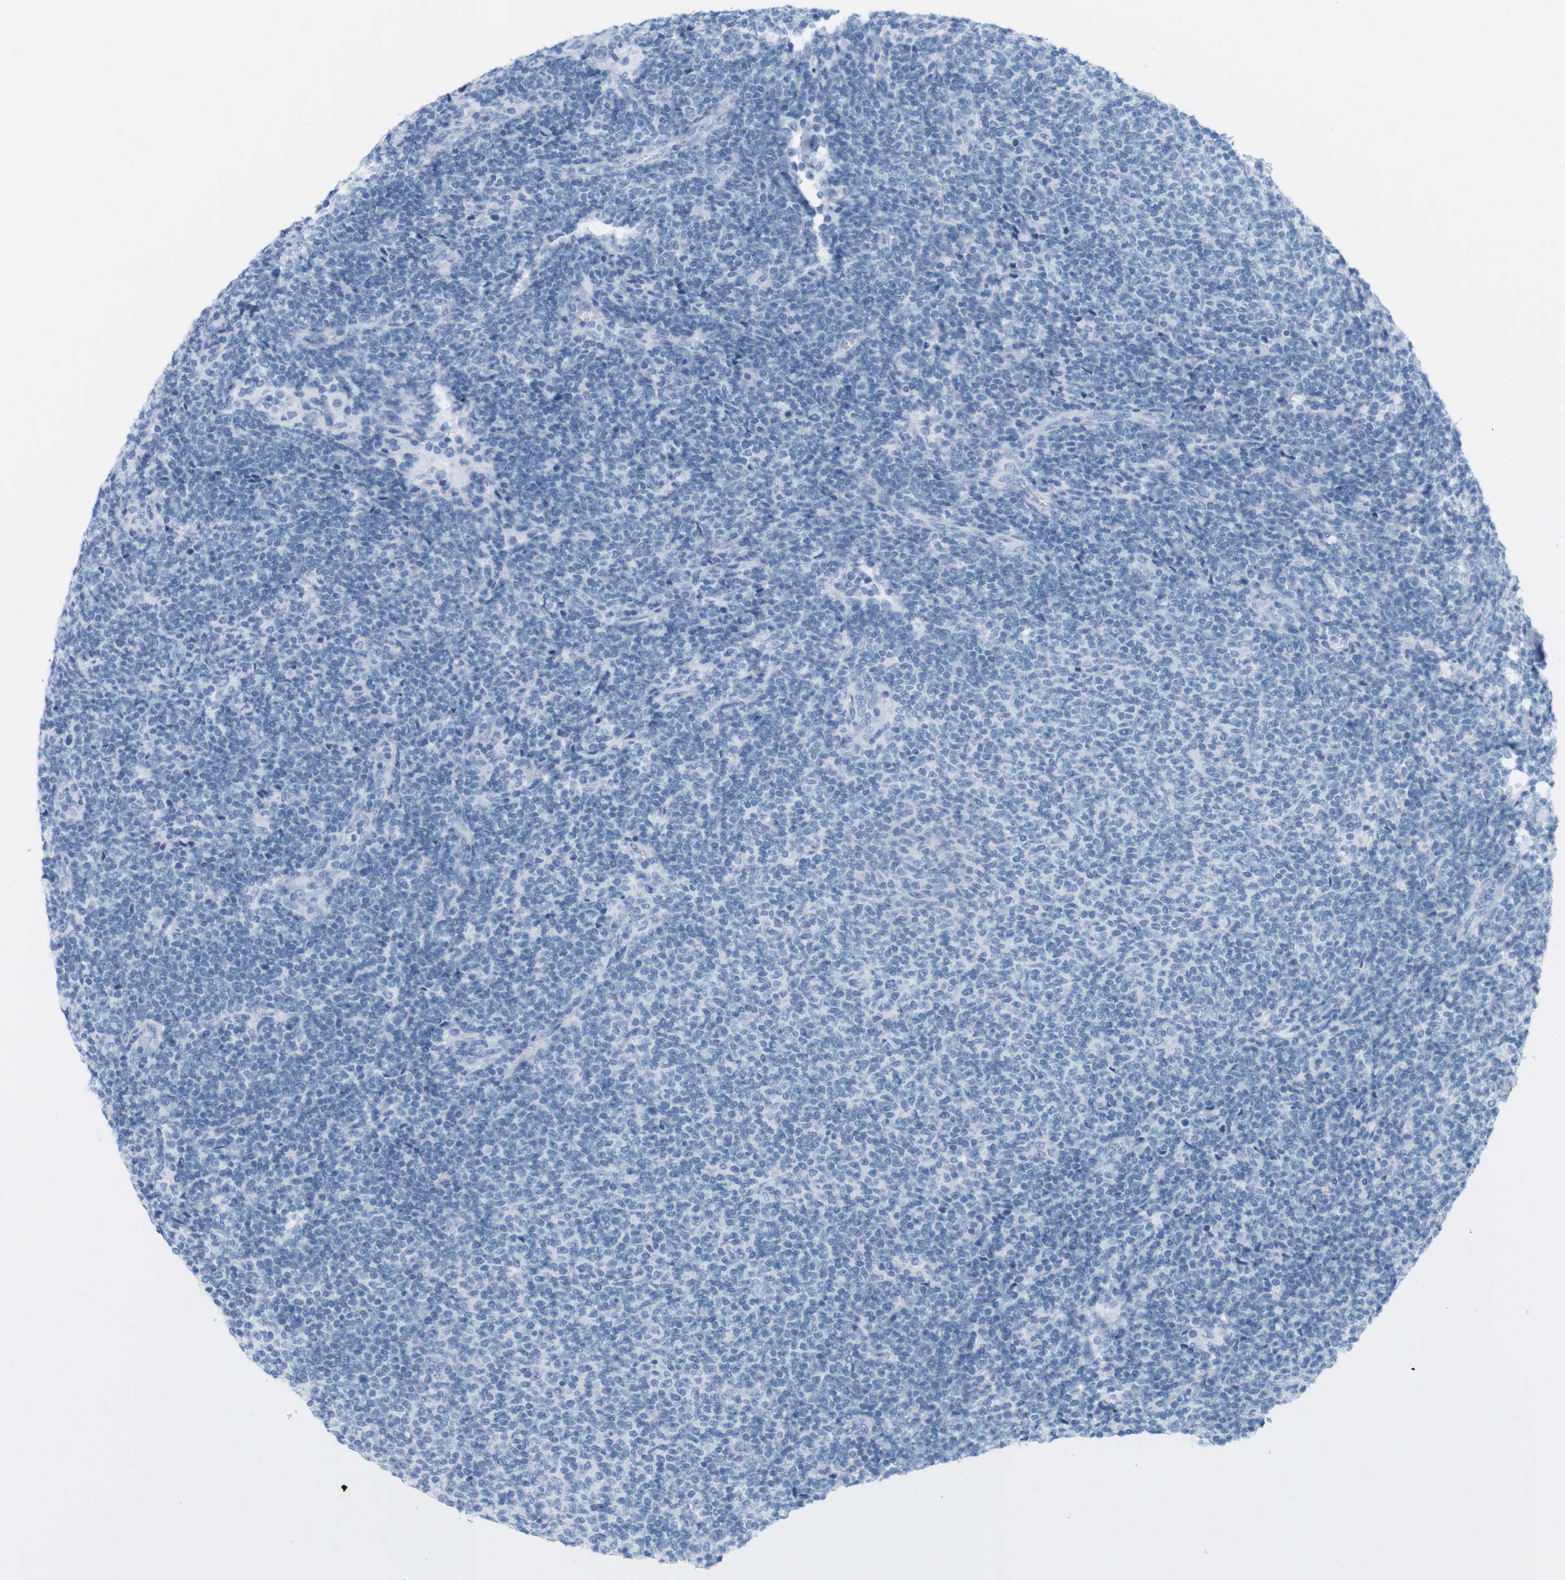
{"staining": {"intensity": "negative", "quantity": "none", "location": "none"}, "tissue": "lymphoma", "cell_type": "Tumor cells", "image_type": "cancer", "snomed": [{"axis": "morphology", "description": "Malignant lymphoma, non-Hodgkin's type, Low grade"}, {"axis": "topography", "description": "Lymph node"}], "caption": "Immunohistochemistry (IHC) histopathology image of lymphoma stained for a protein (brown), which reveals no expression in tumor cells.", "gene": "TNNT2", "patient": {"sex": "male", "age": 66}}